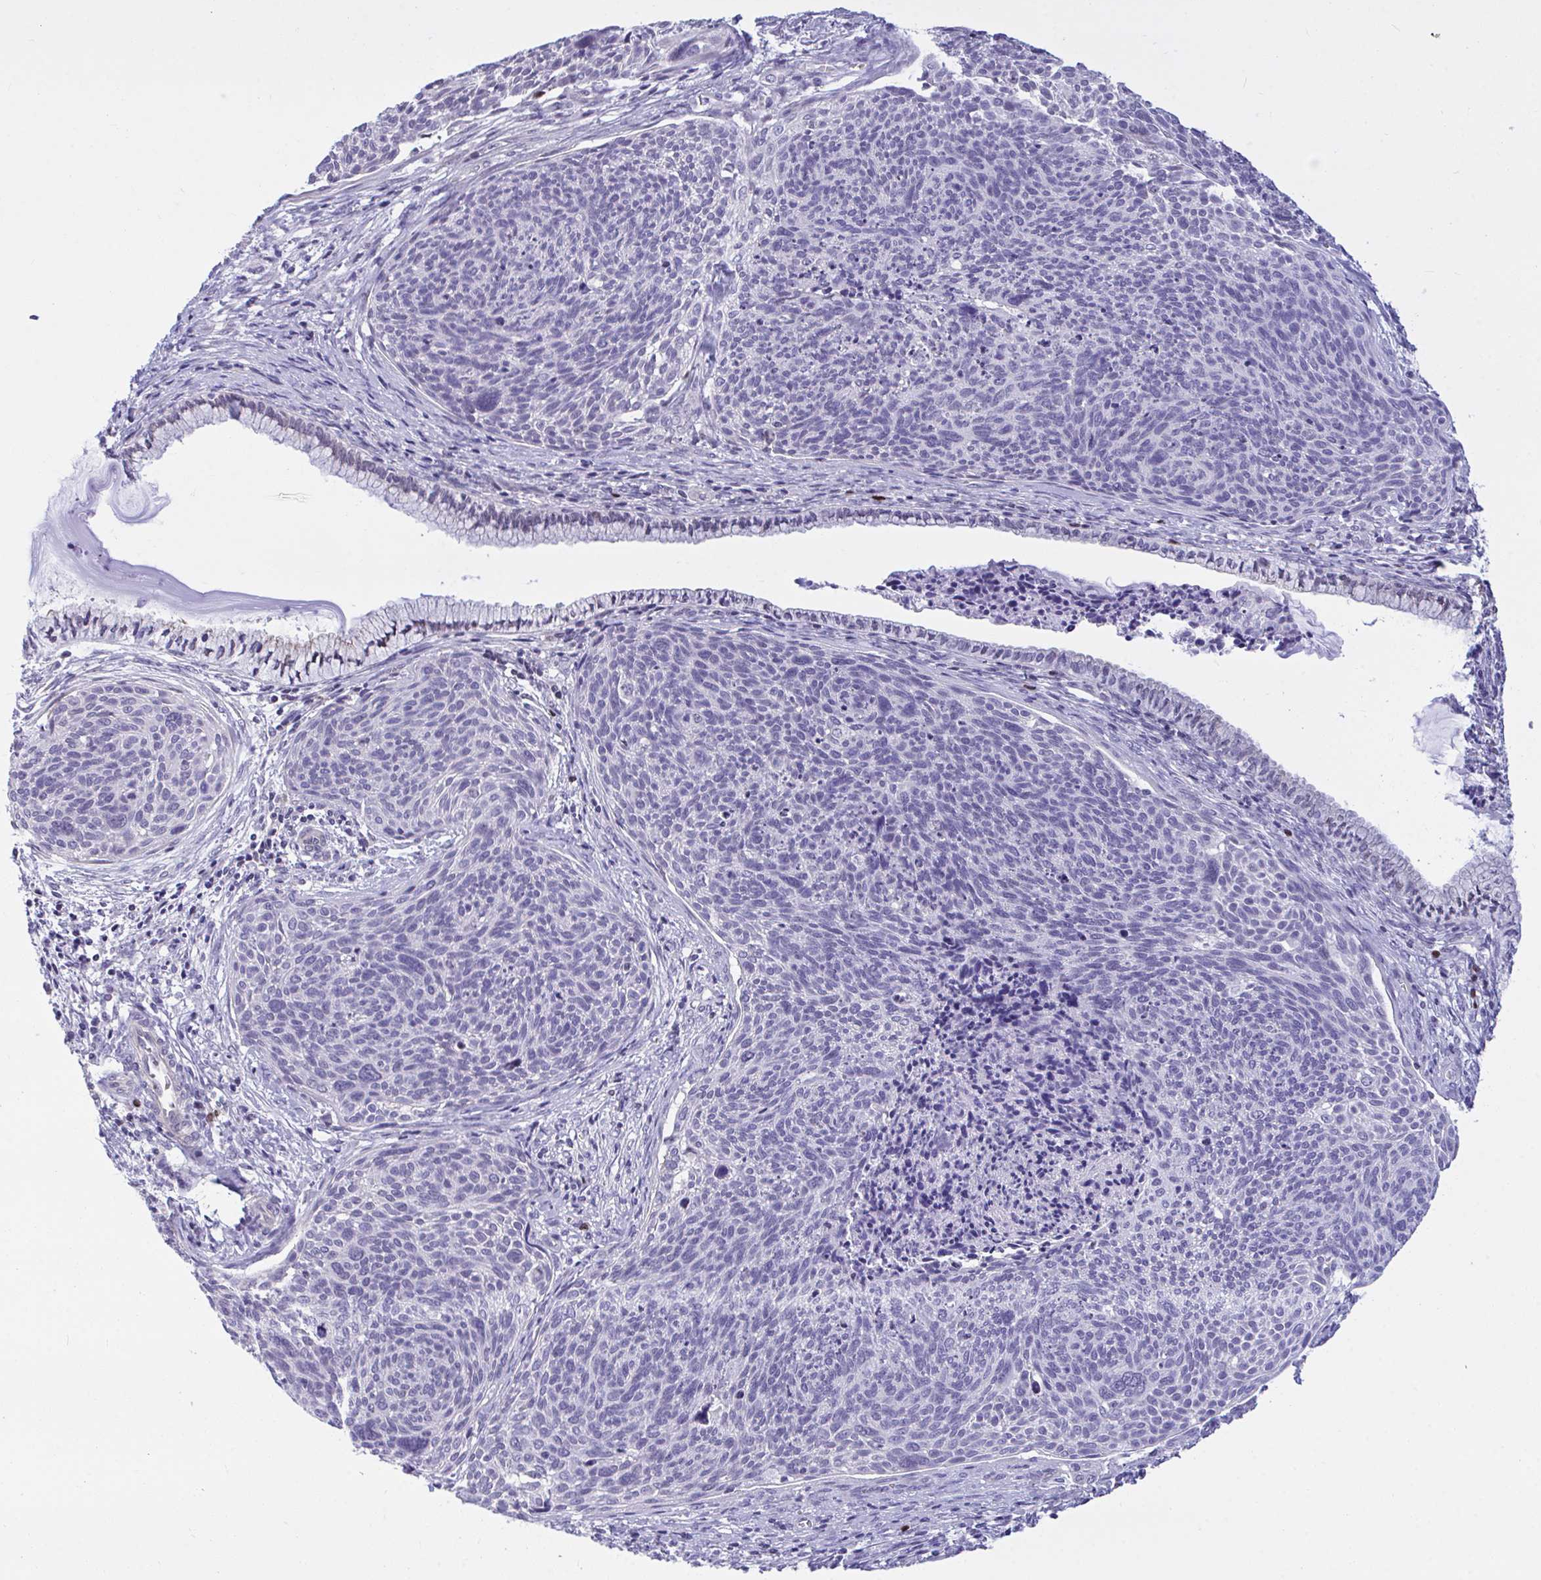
{"staining": {"intensity": "negative", "quantity": "none", "location": "none"}, "tissue": "cervical cancer", "cell_type": "Tumor cells", "image_type": "cancer", "snomed": [{"axis": "morphology", "description": "Squamous cell carcinoma, NOS"}, {"axis": "topography", "description": "Cervix"}], "caption": "Immunohistochemistry photomicrograph of human cervical cancer stained for a protein (brown), which reveals no positivity in tumor cells.", "gene": "SLC25A51", "patient": {"sex": "female", "age": 49}}